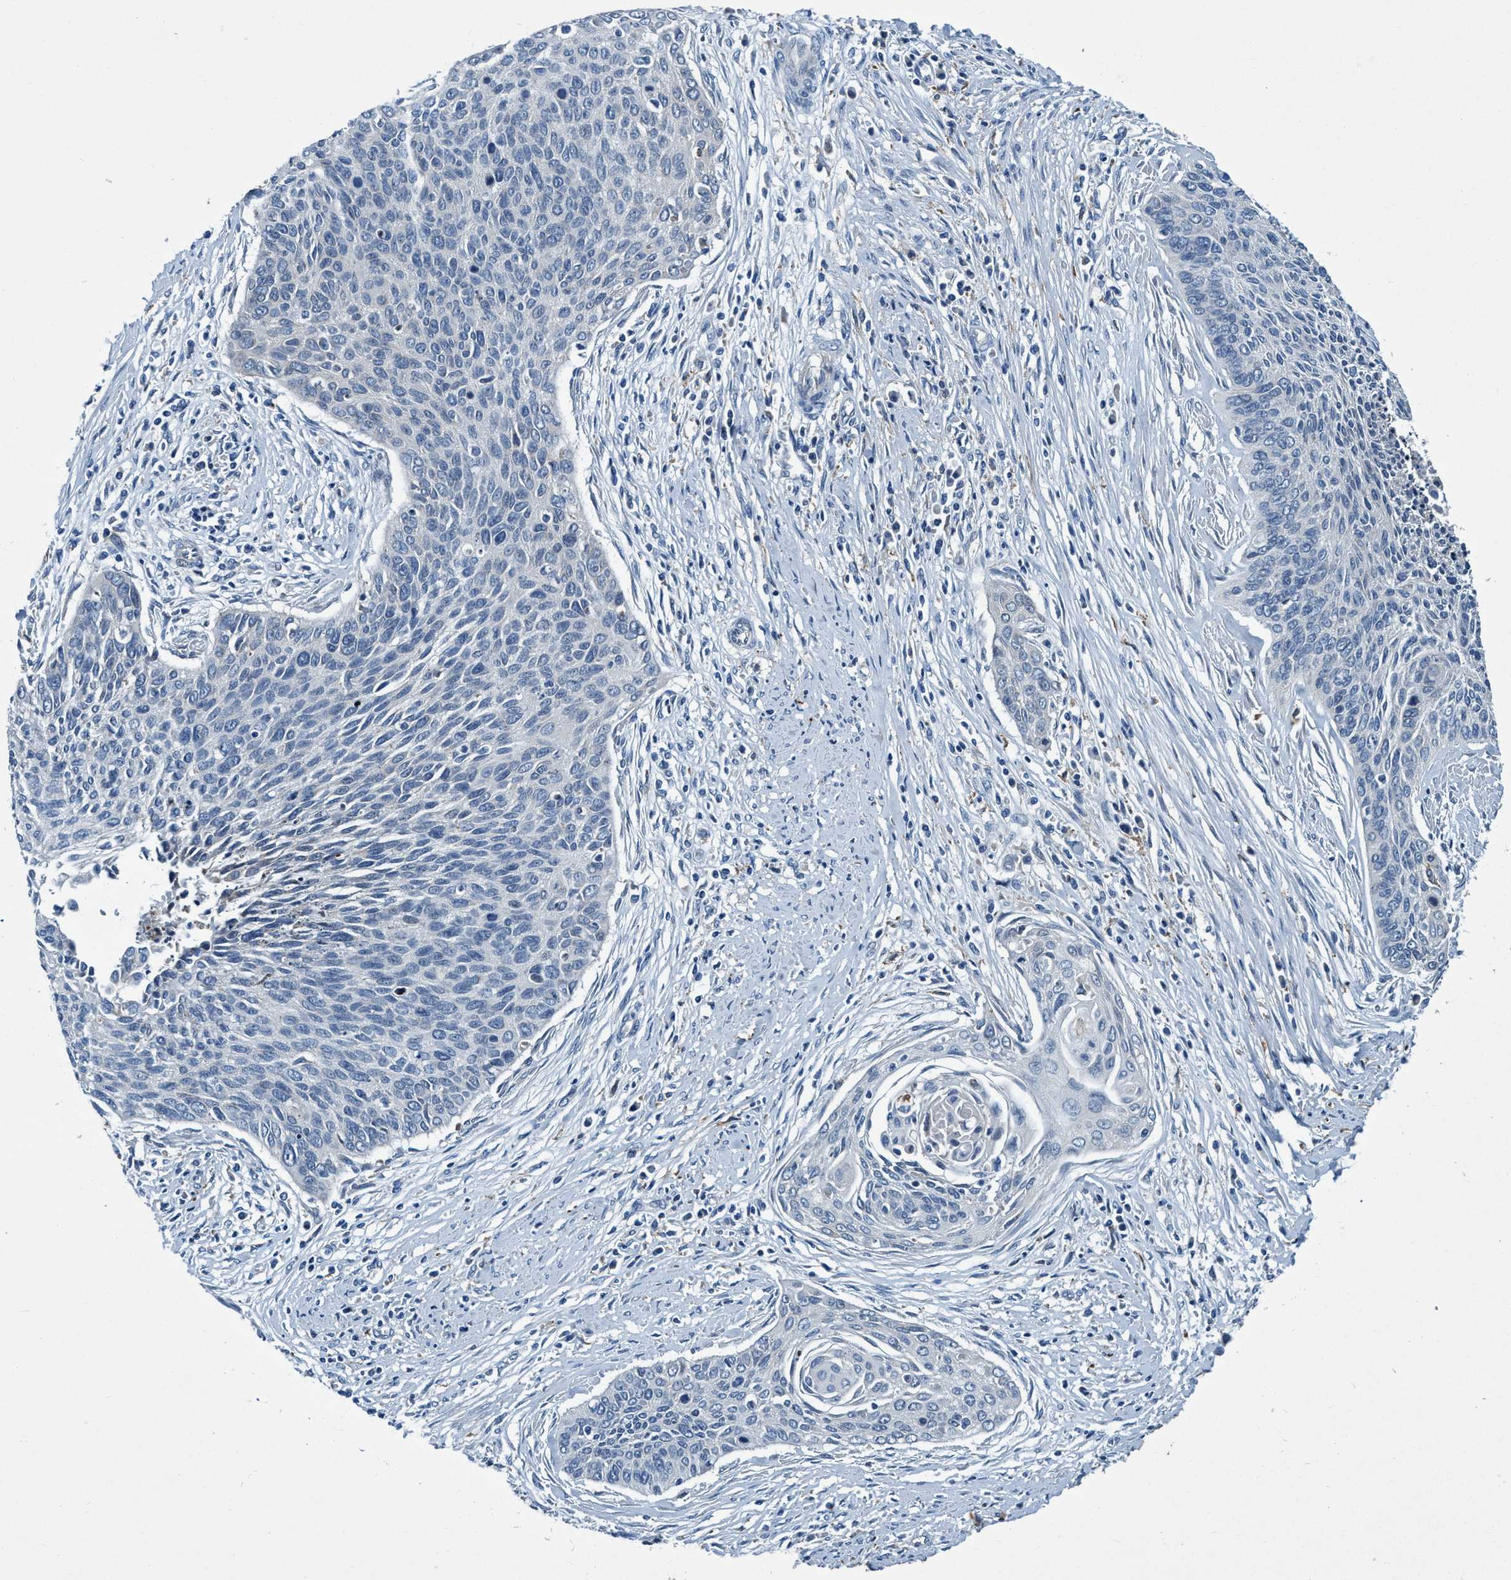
{"staining": {"intensity": "negative", "quantity": "none", "location": "none"}, "tissue": "cervical cancer", "cell_type": "Tumor cells", "image_type": "cancer", "snomed": [{"axis": "morphology", "description": "Squamous cell carcinoma, NOS"}, {"axis": "topography", "description": "Cervix"}], "caption": "DAB immunohistochemical staining of cervical squamous cell carcinoma demonstrates no significant positivity in tumor cells.", "gene": "ARMC9", "patient": {"sex": "female", "age": 55}}